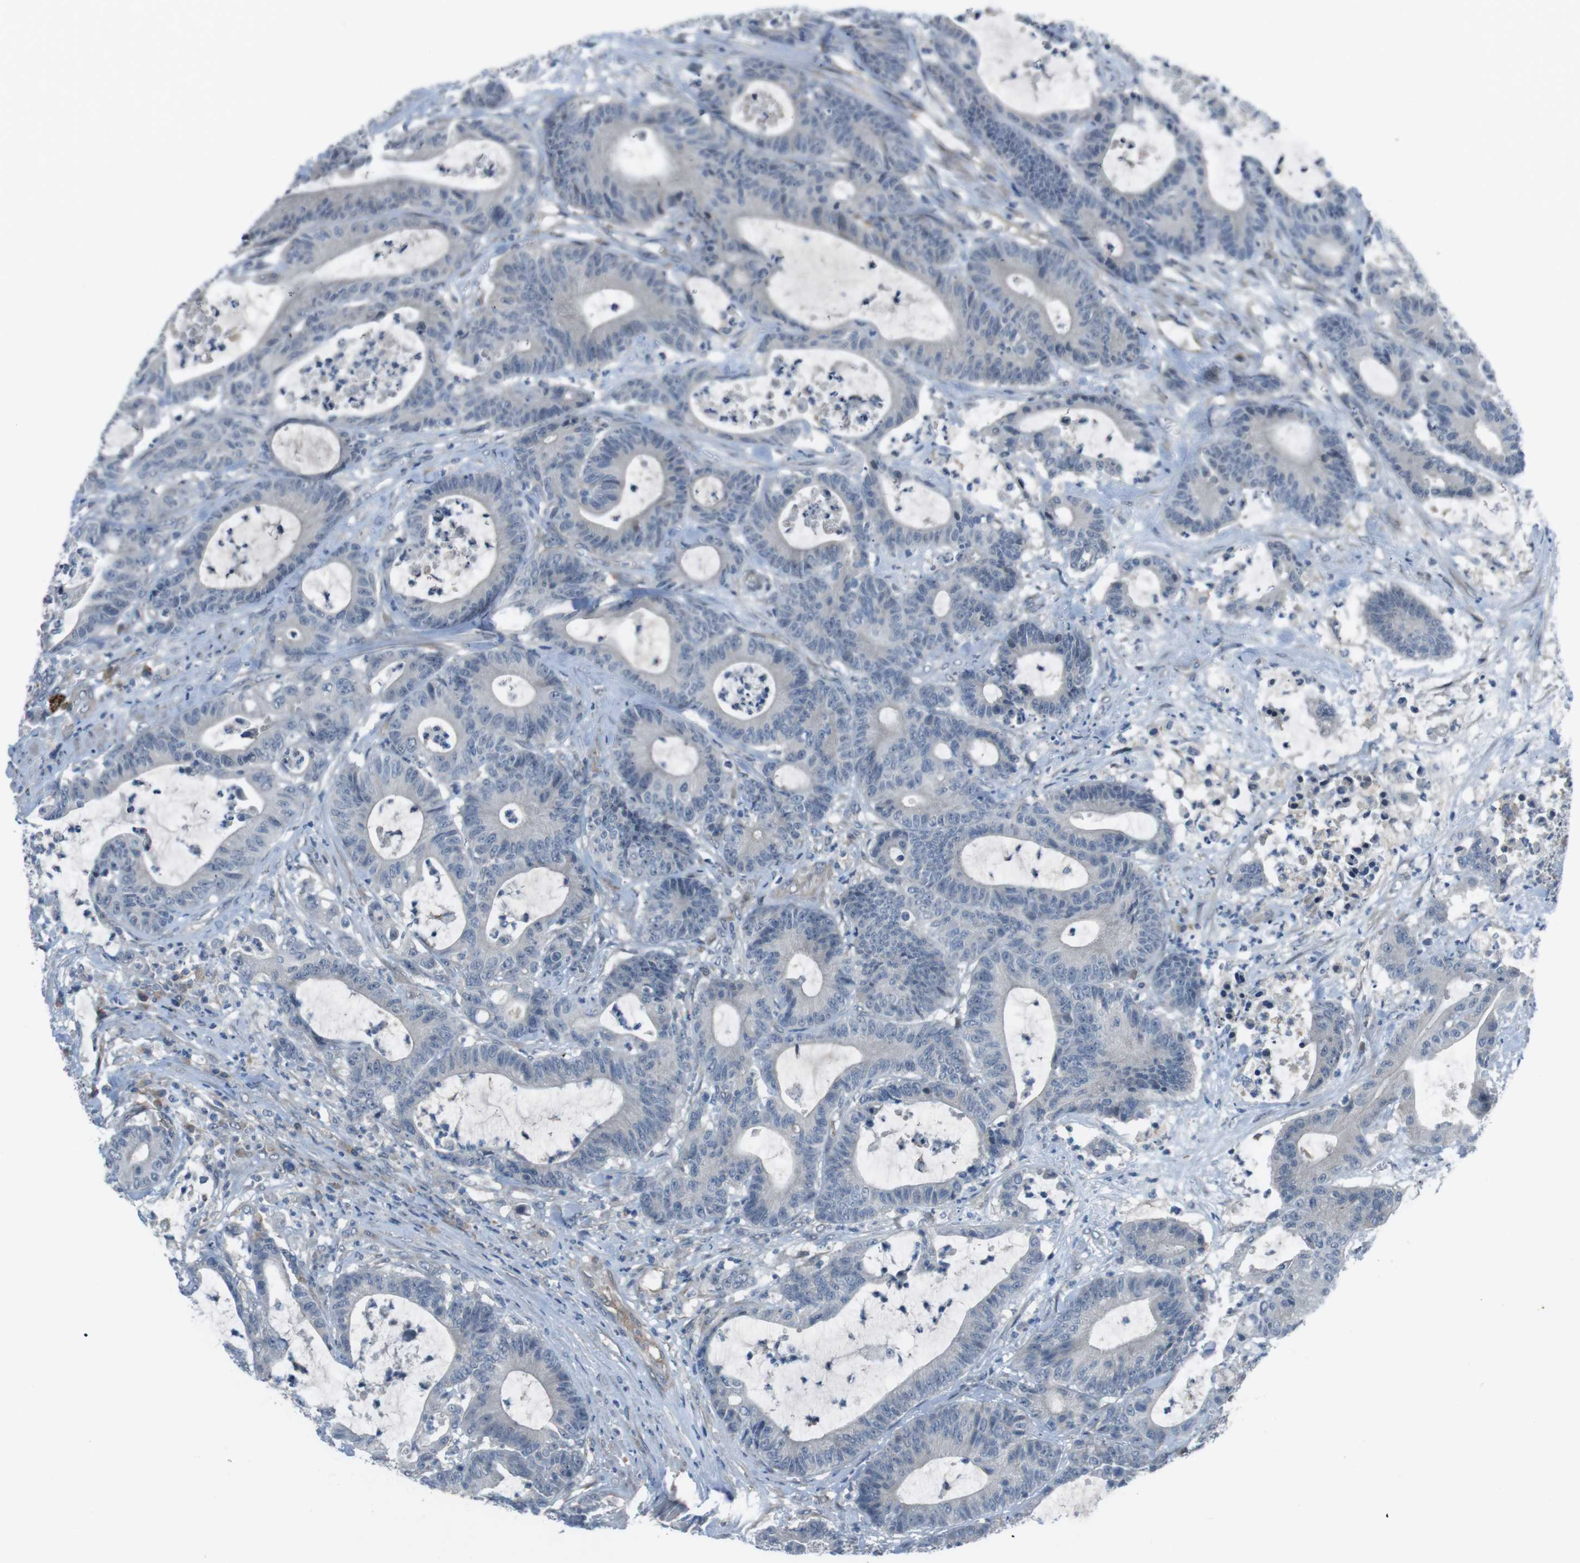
{"staining": {"intensity": "negative", "quantity": "none", "location": "none"}, "tissue": "colorectal cancer", "cell_type": "Tumor cells", "image_type": "cancer", "snomed": [{"axis": "morphology", "description": "Adenocarcinoma, NOS"}, {"axis": "topography", "description": "Colon"}], "caption": "High magnification brightfield microscopy of colorectal cancer (adenocarcinoma) stained with DAB (3,3'-diaminobenzidine) (brown) and counterstained with hematoxylin (blue): tumor cells show no significant positivity. (DAB immunohistochemistry (IHC) with hematoxylin counter stain).", "gene": "ANK2", "patient": {"sex": "female", "age": 84}}